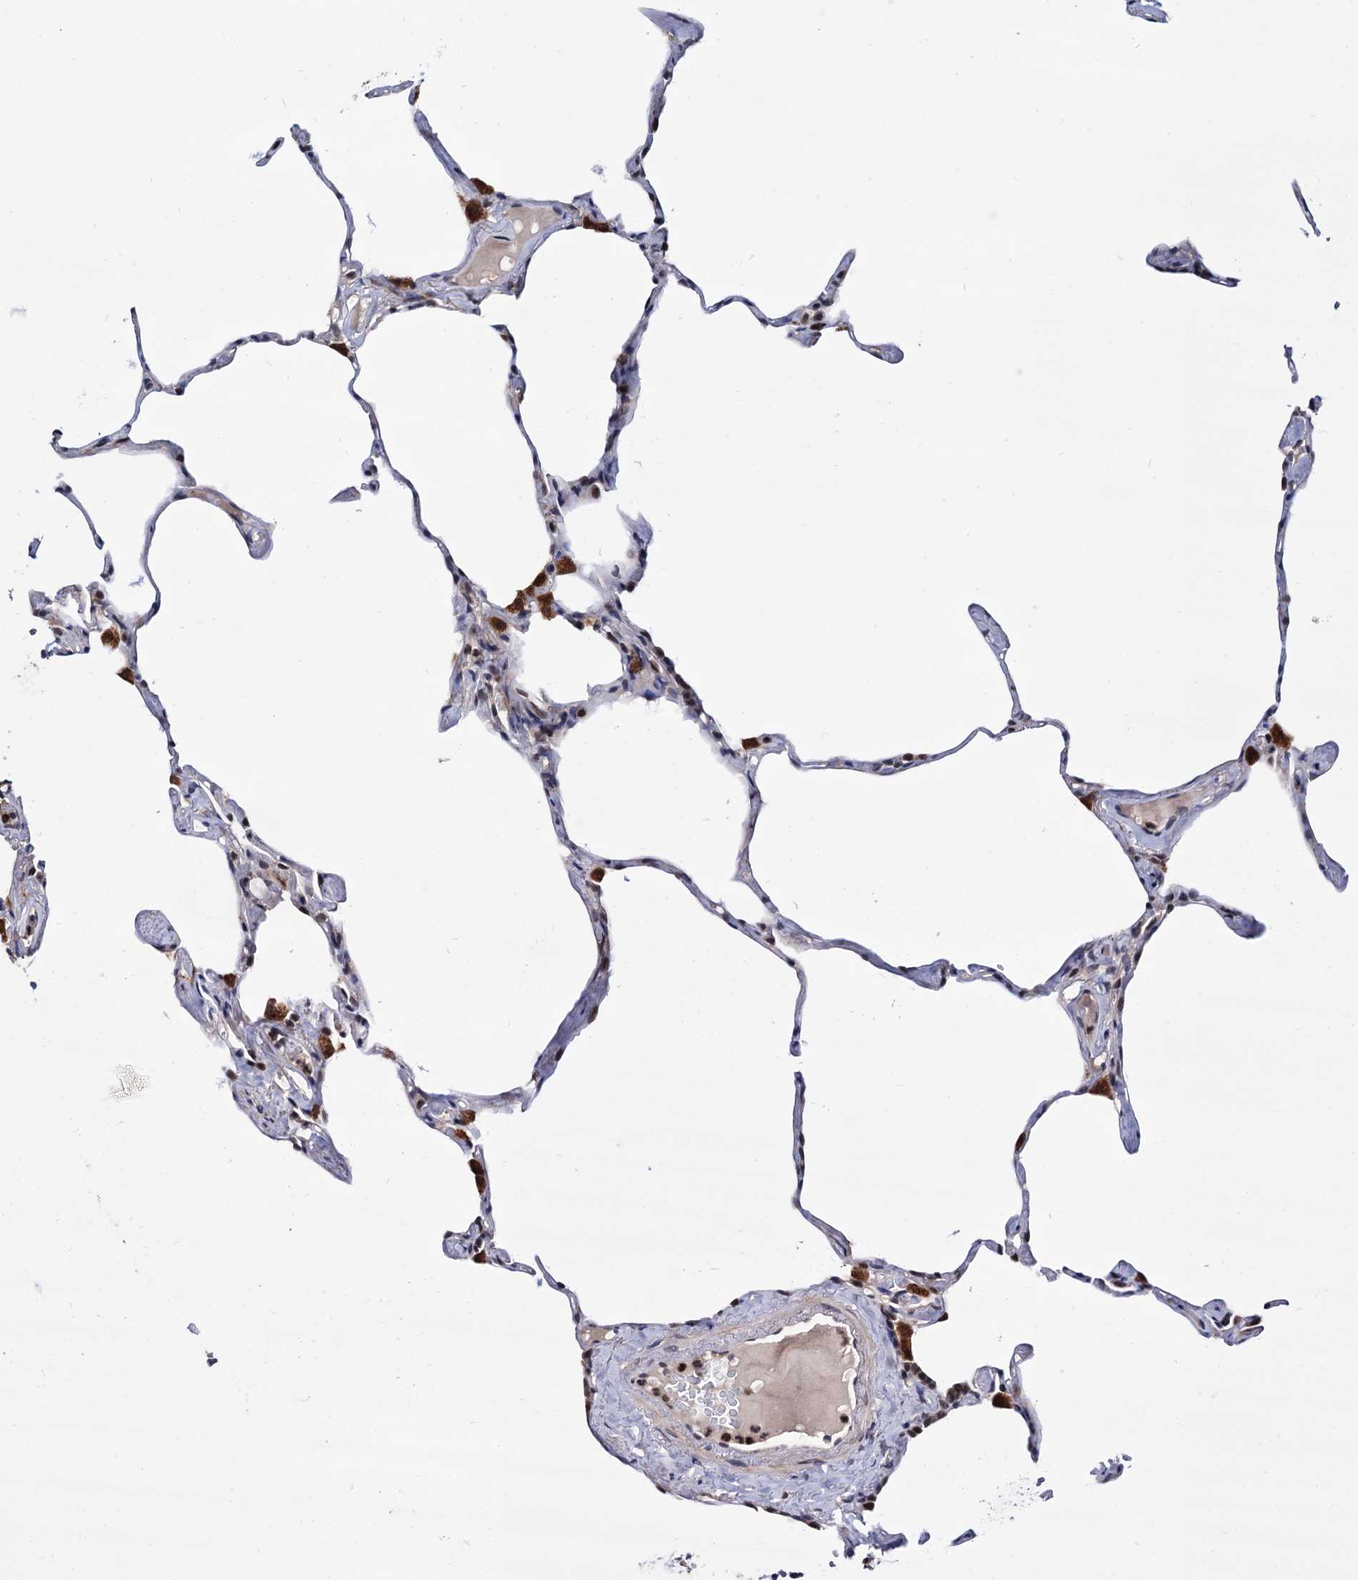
{"staining": {"intensity": "negative", "quantity": "none", "location": "none"}, "tissue": "lung", "cell_type": "Alveolar cells", "image_type": "normal", "snomed": [{"axis": "morphology", "description": "Normal tissue, NOS"}, {"axis": "topography", "description": "Lung"}], "caption": "Immunohistochemistry (IHC) micrograph of unremarkable lung: lung stained with DAB (3,3'-diaminobenzidine) shows no significant protein positivity in alveolar cells.", "gene": "RNASEH2B", "patient": {"sex": "male", "age": 65}}